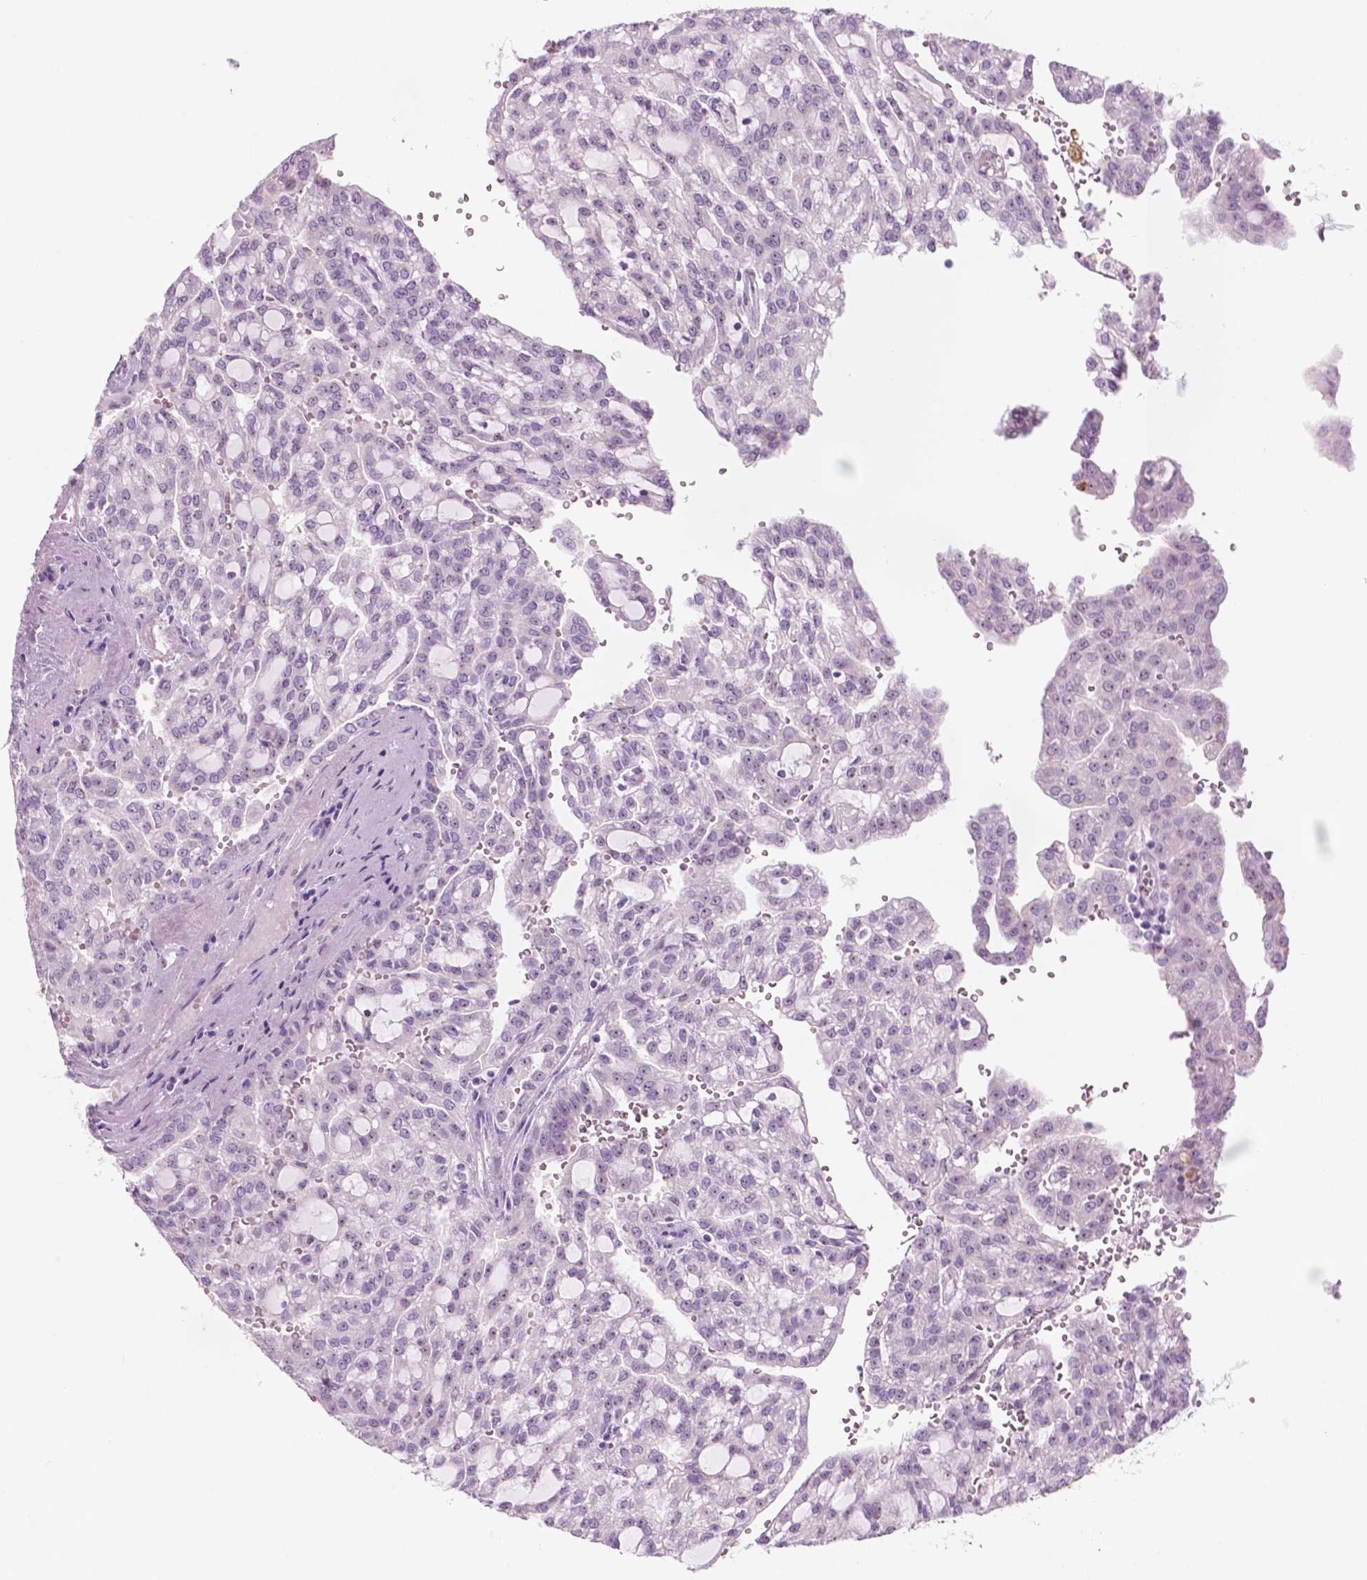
{"staining": {"intensity": "negative", "quantity": "none", "location": "none"}, "tissue": "renal cancer", "cell_type": "Tumor cells", "image_type": "cancer", "snomed": [{"axis": "morphology", "description": "Adenocarcinoma, NOS"}, {"axis": "topography", "description": "Kidney"}], "caption": "A high-resolution histopathology image shows immunohistochemistry (IHC) staining of adenocarcinoma (renal), which demonstrates no significant positivity in tumor cells. (DAB immunohistochemistry, high magnification).", "gene": "ZNF853", "patient": {"sex": "male", "age": 63}}